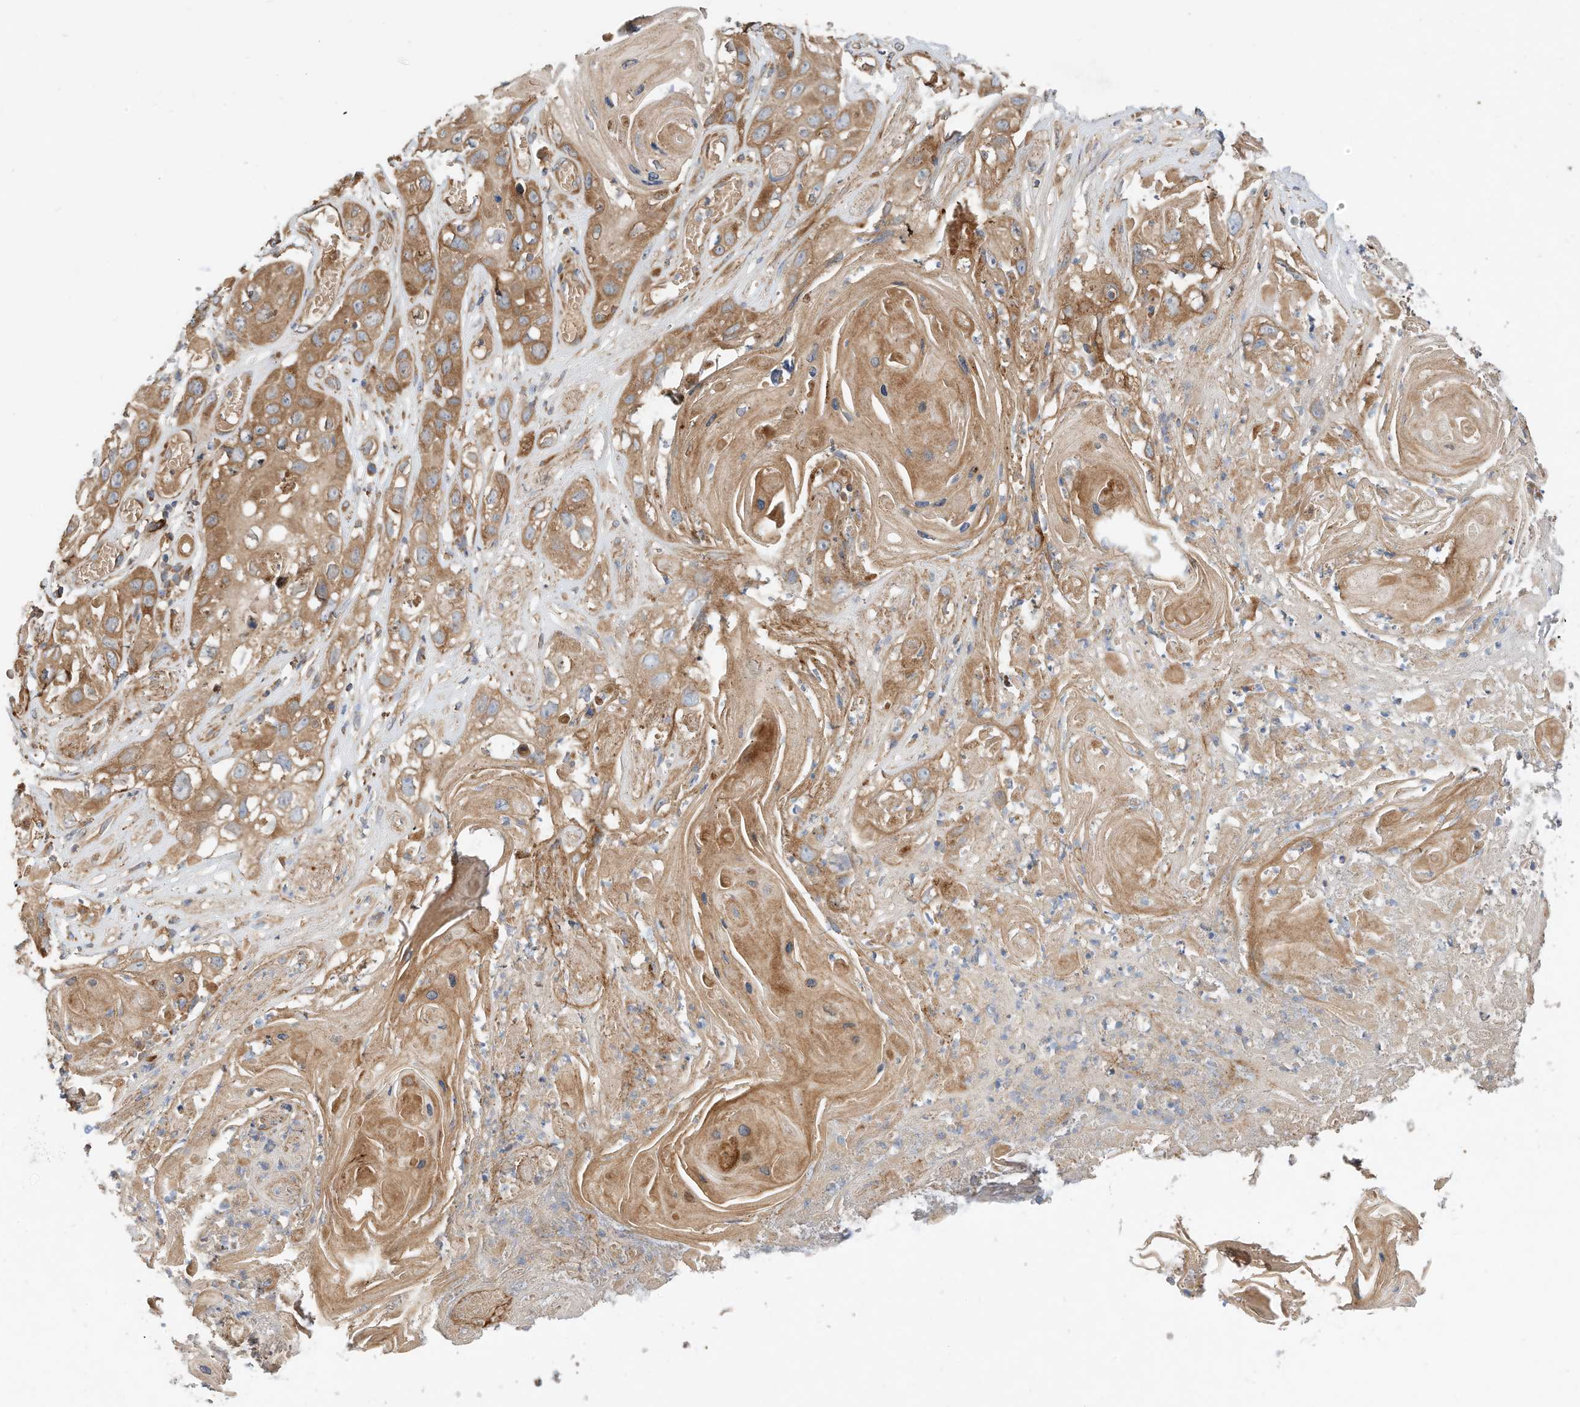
{"staining": {"intensity": "moderate", "quantity": ">75%", "location": "cytoplasmic/membranous"}, "tissue": "skin cancer", "cell_type": "Tumor cells", "image_type": "cancer", "snomed": [{"axis": "morphology", "description": "Squamous cell carcinoma, NOS"}, {"axis": "topography", "description": "Skin"}], "caption": "Moderate cytoplasmic/membranous protein expression is appreciated in approximately >75% of tumor cells in skin cancer (squamous cell carcinoma).", "gene": "CPAMD8", "patient": {"sex": "male", "age": 55}}